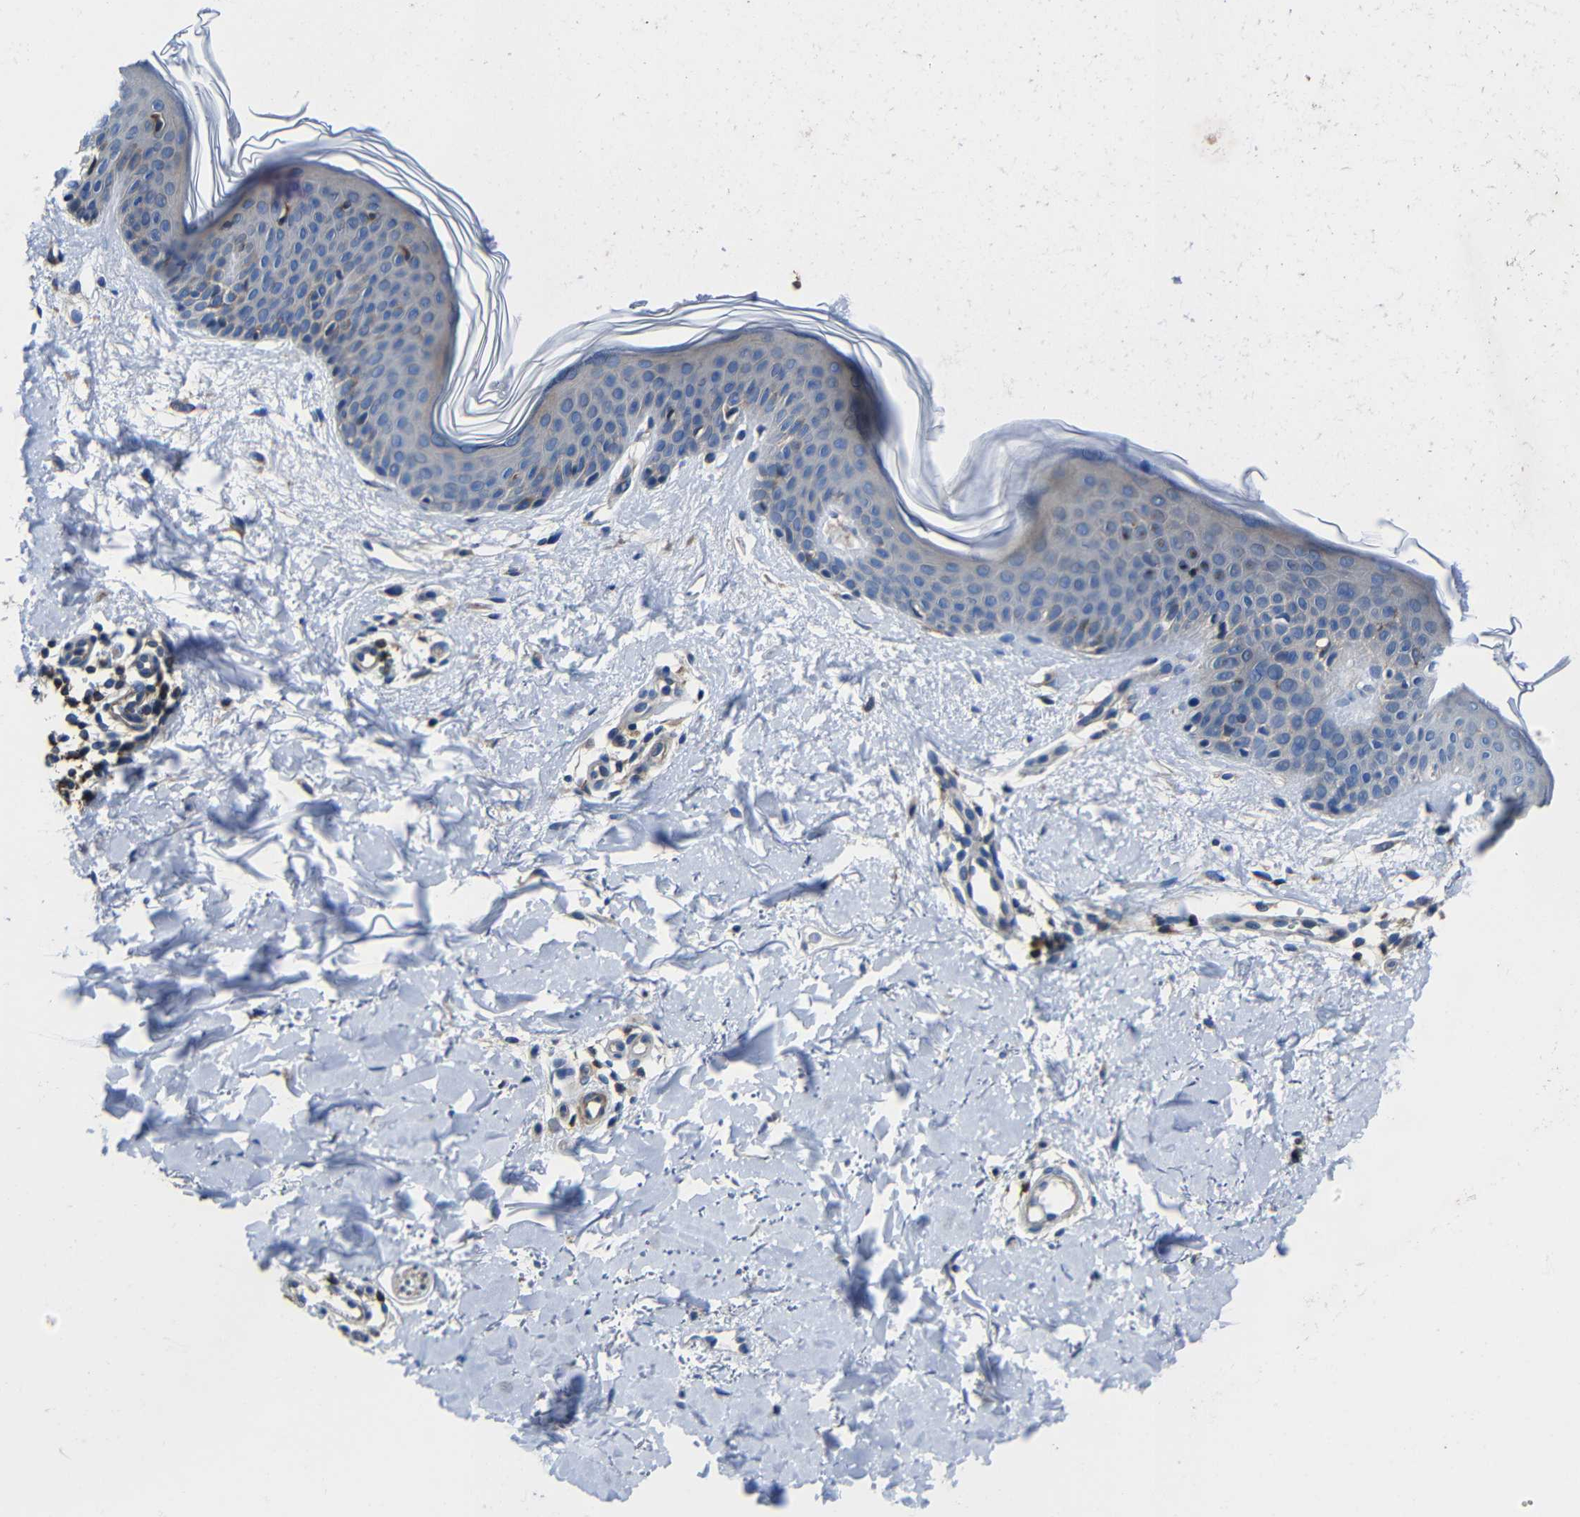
{"staining": {"intensity": "negative", "quantity": "none", "location": "none"}, "tissue": "skin", "cell_type": "Fibroblasts", "image_type": "normal", "snomed": [{"axis": "morphology", "description": "Normal tissue, NOS"}, {"axis": "topography", "description": "Skin"}], "caption": "Fibroblasts are negative for protein expression in benign human skin. The staining was performed using DAB to visualize the protein expression in brown, while the nuclei were stained in blue with hematoxylin (Magnification: 20x).", "gene": "GDI1", "patient": {"sex": "female", "age": 56}}